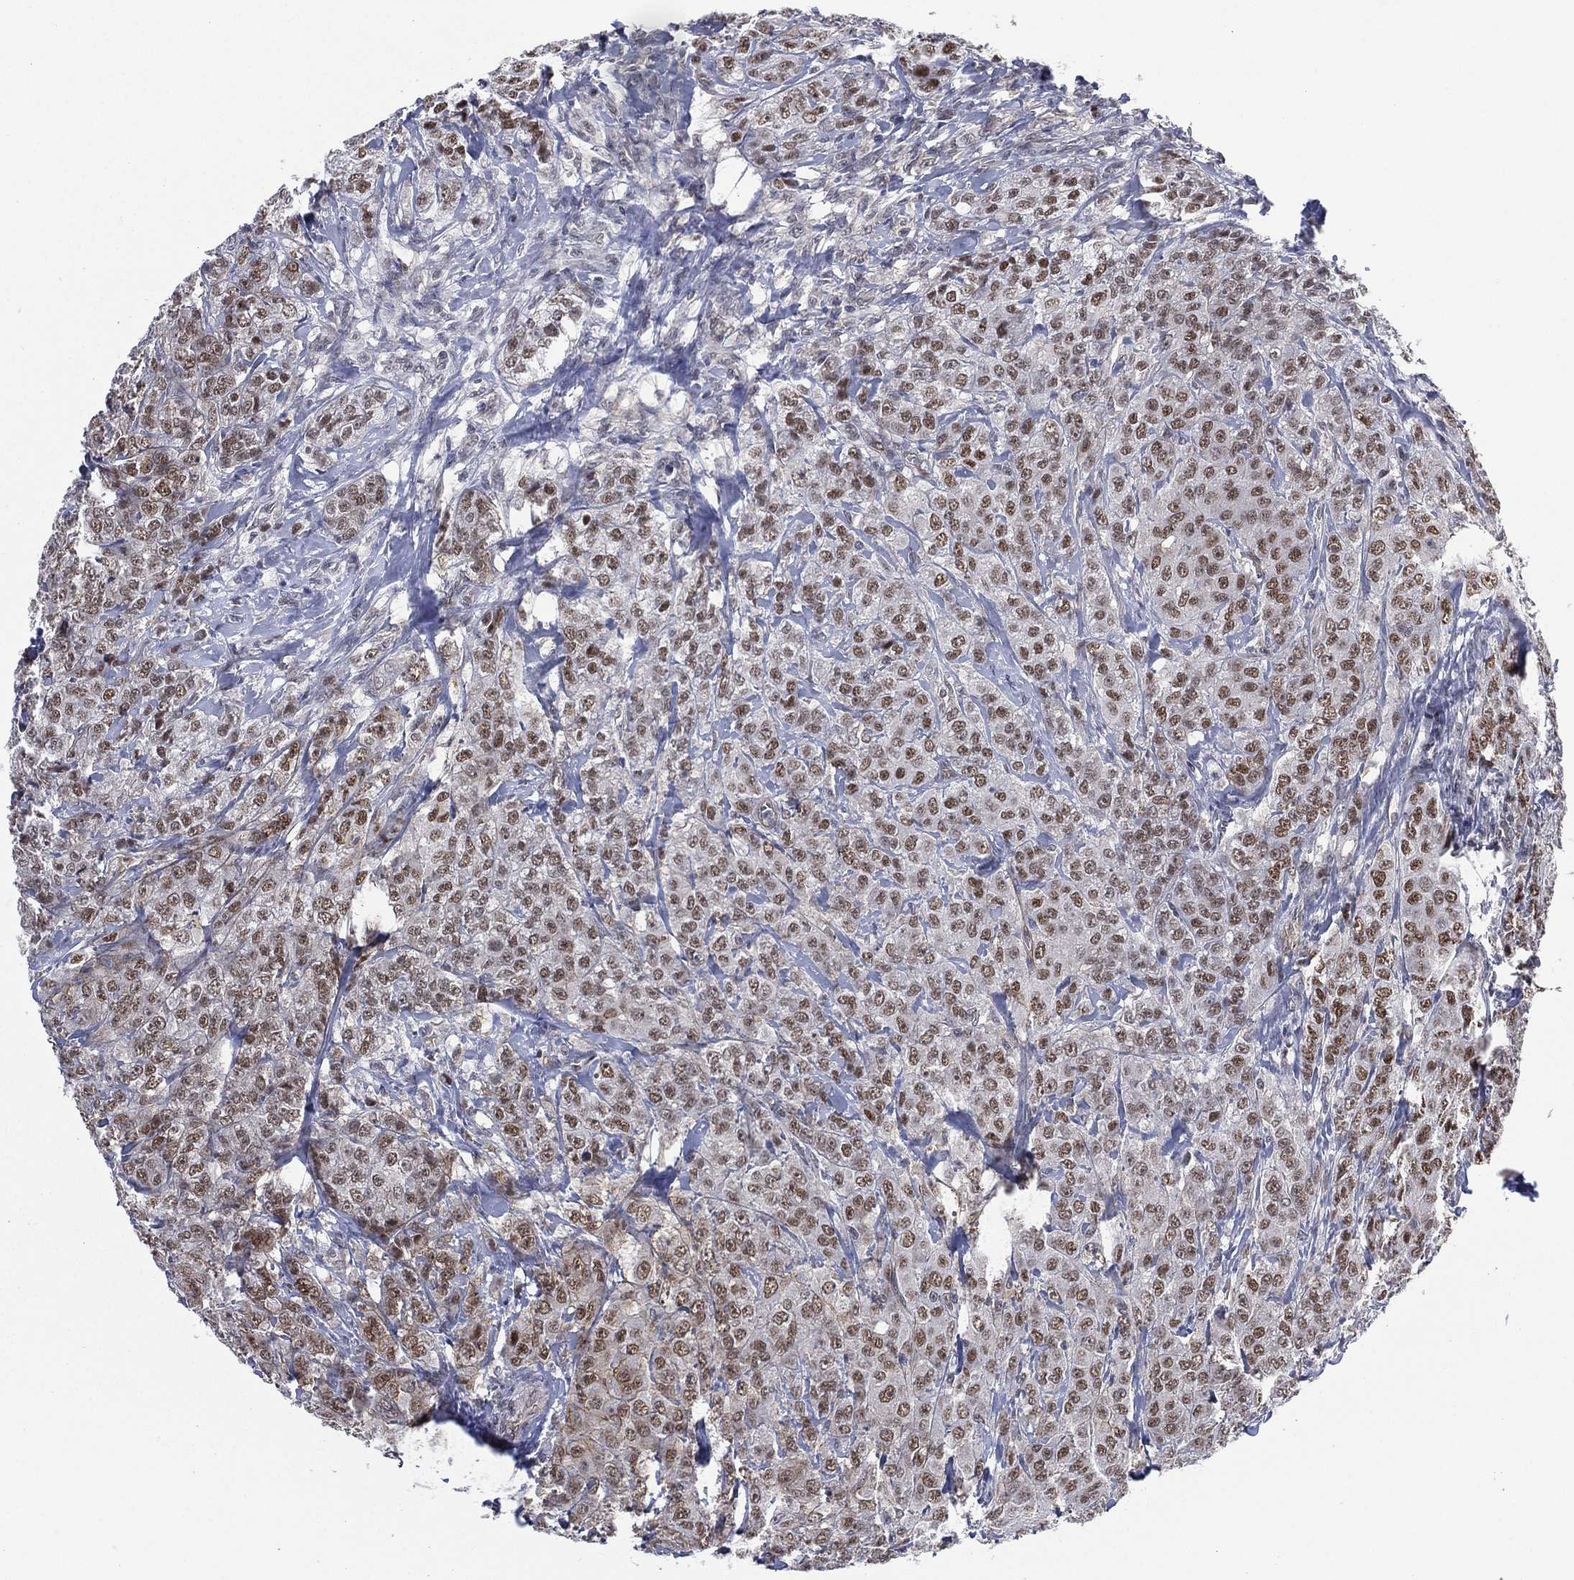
{"staining": {"intensity": "moderate", "quantity": "25%-75%", "location": "nuclear"}, "tissue": "breast cancer", "cell_type": "Tumor cells", "image_type": "cancer", "snomed": [{"axis": "morphology", "description": "Duct carcinoma"}, {"axis": "topography", "description": "Breast"}], "caption": "Human invasive ductal carcinoma (breast) stained for a protein (brown) demonstrates moderate nuclear positive positivity in about 25%-75% of tumor cells.", "gene": "GSE1", "patient": {"sex": "female", "age": 43}}